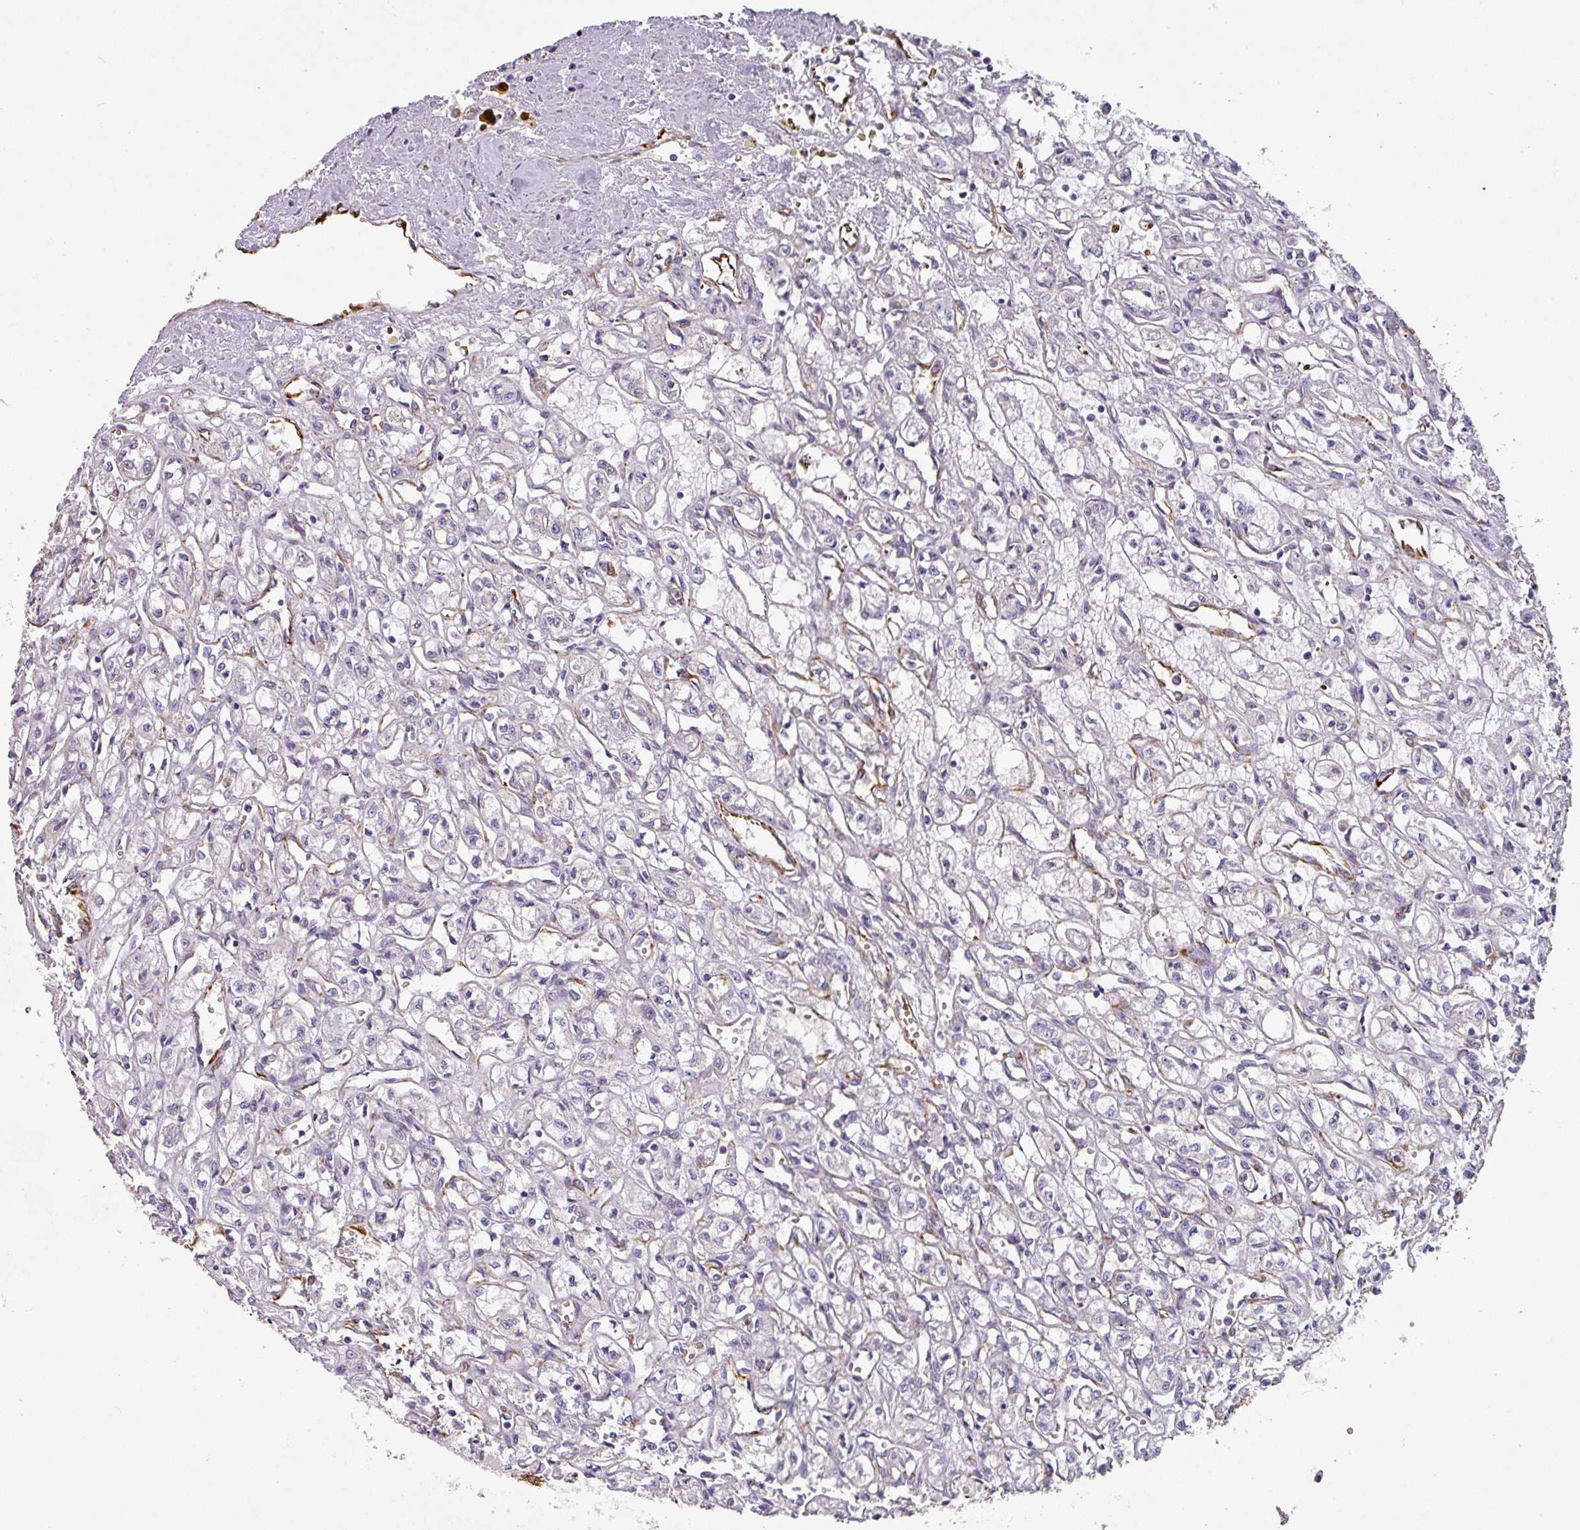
{"staining": {"intensity": "negative", "quantity": "none", "location": "none"}, "tissue": "renal cancer", "cell_type": "Tumor cells", "image_type": "cancer", "snomed": [{"axis": "morphology", "description": "Adenocarcinoma, NOS"}, {"axis": "topography", "description": "Kidney"}], "caption": "High magnification brightfield microscopy of renal adenocarcinoma stained with DAB (3,3'-diaminobenzidine) (brown) and counterstained with hematoxylin (blue): tumor cells show no significant expression.", "gene": "ZNF280C", "patient": {"sex": "male", "age": 56}}